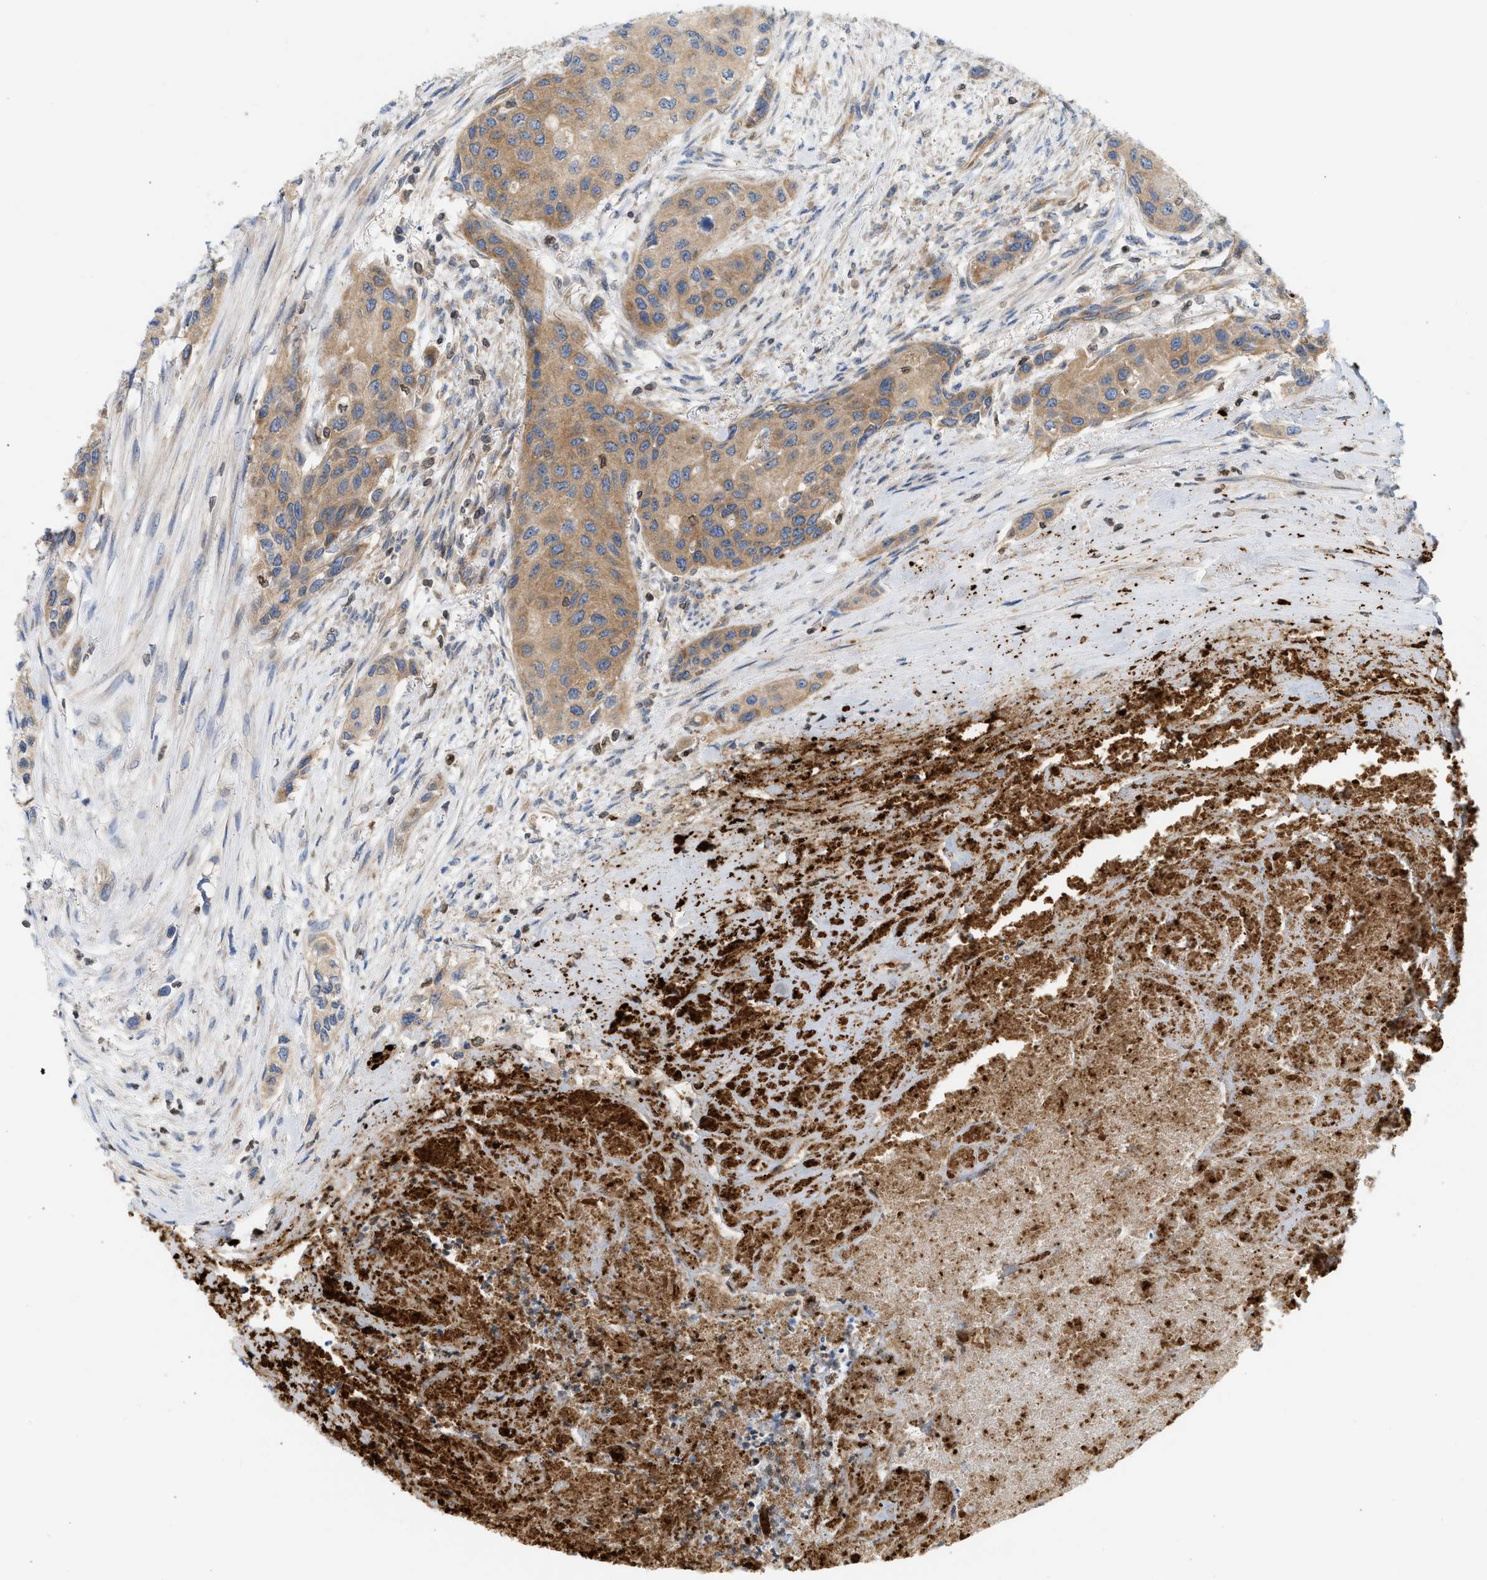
{"staining": {"intensity": "moderate", "quantity": ">75%", "location": "cytoplasmic/membranous"}, "tissue": "urothelial cancer", "cell_type": "Tumor cells", "image_type": "cancer", "snomed": [{"axis": "morphology", "description": "Urothelial carcinoma, High grade"}, {"axis": "topography", "description": "Urinary bladder"}], "caption": "IHC (DAB (3,3'-diaminobenzidine)) staining of human urothelial cancer reveals moderate cytoplasmic/membranous protein expression in approximately >75% of tumor cells. Using DAB (3,3'-diaminobenzidine) (brown) and hematoxylin (blue) stains, captured at high magnification using brightfield microscopy.", "gene": "STRN", "patient": {"sex": "female", "age": 56}}